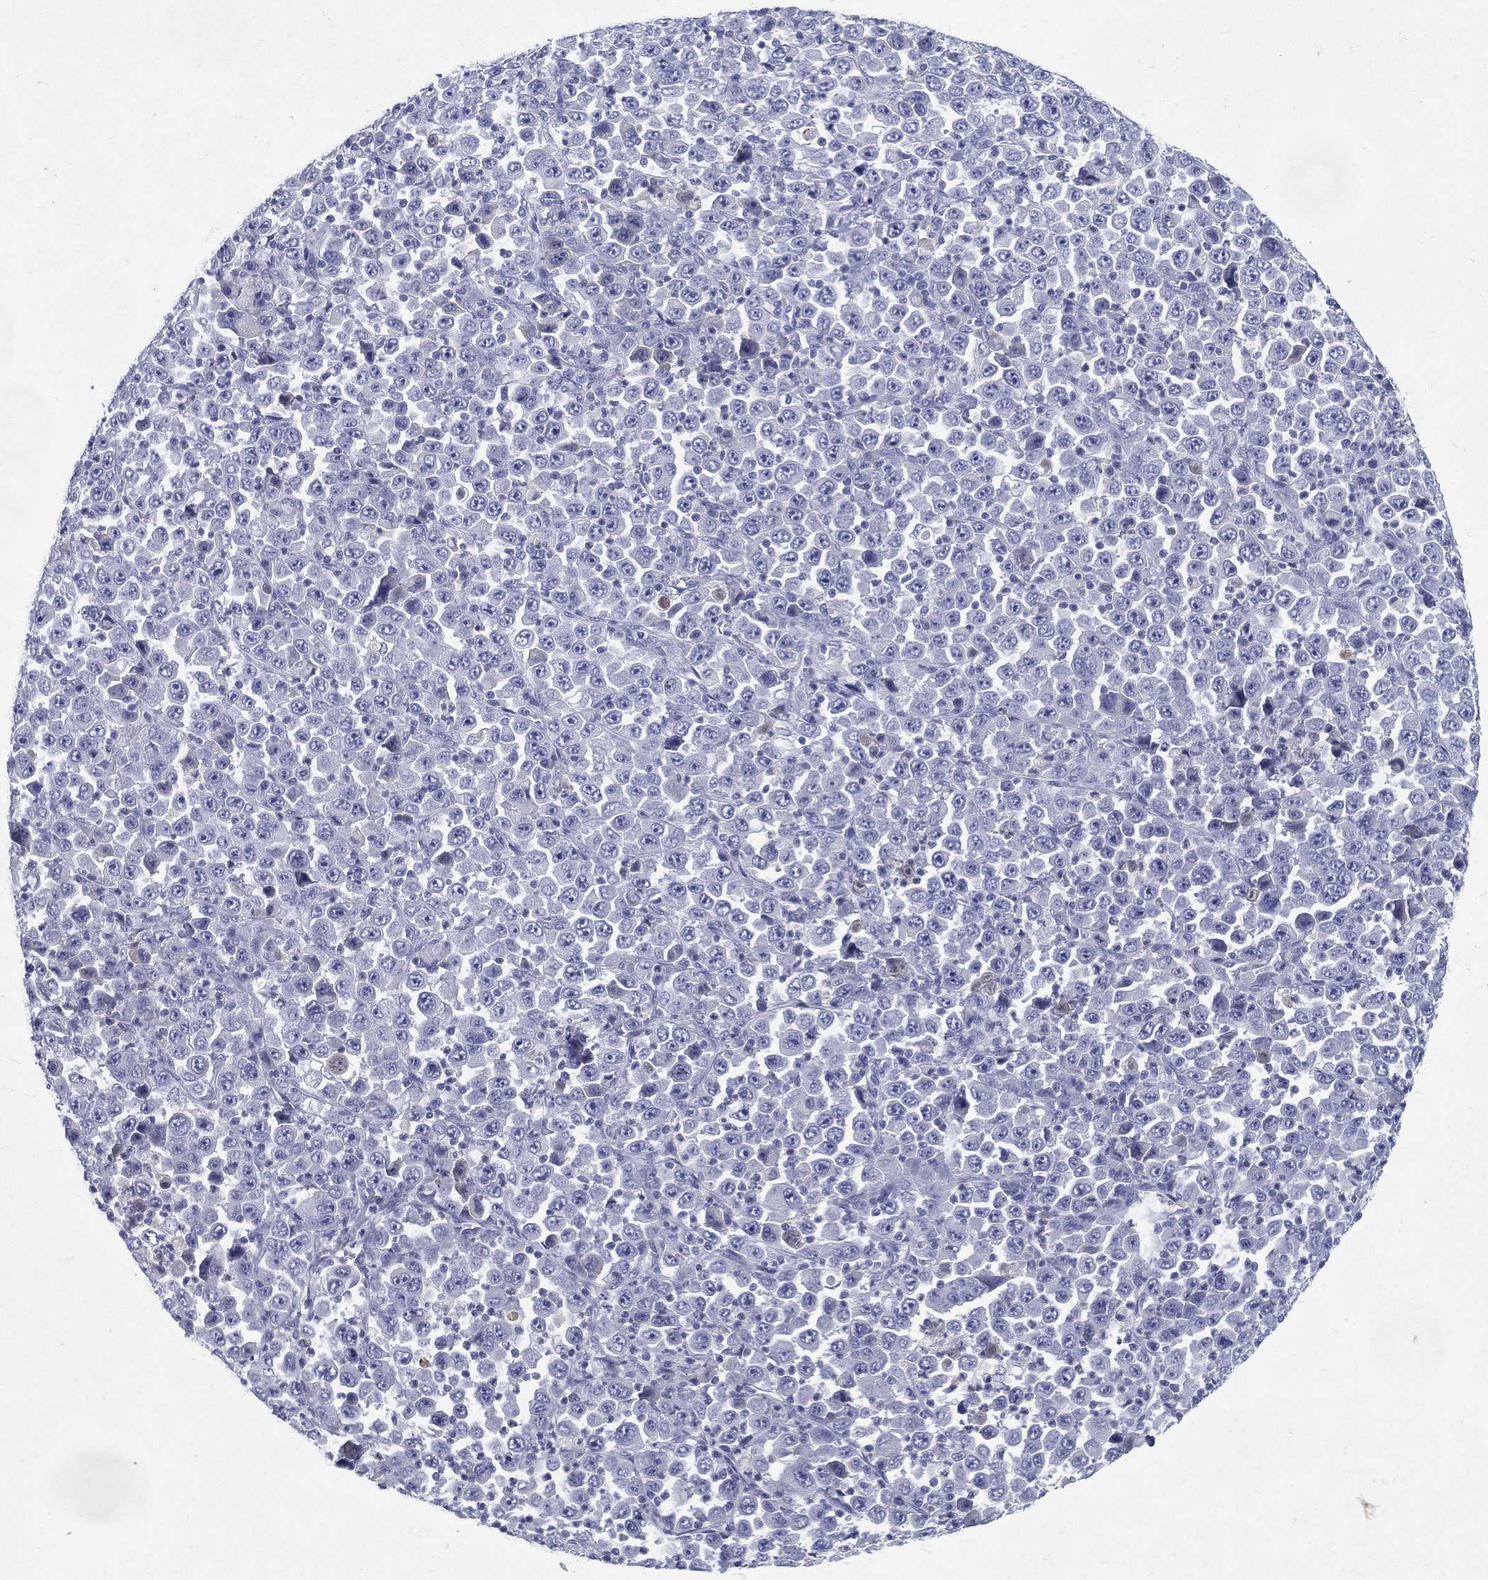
{"staining": {"intensity": "negative", "quantity": "none", "location": "none"}, "tissue": "stomach cancer", "cell_type": "Tumor cells", "image_type": "cancer", "snomed": [{"axis": "morphology", "description": "Normal tissue, NOS"}, {"axis": "morphology", "description": "Adenocarcinoma, NOS"}, {"axis": "topography", "description": "Stomach, upper"}, {"axis": "topography", "description": "Stomach"}], "caption": "DAB immunohistochemical staining of stomach adenocarcinoma displays no significant staining in tumor cells. (Brightfield microscopy of DAB (3,3'-diaminobenzidine) immunohistochemistry (IHC) at high magnification).", "gene": "RGS13", "patient": {"sex": "male", "age": 59}}